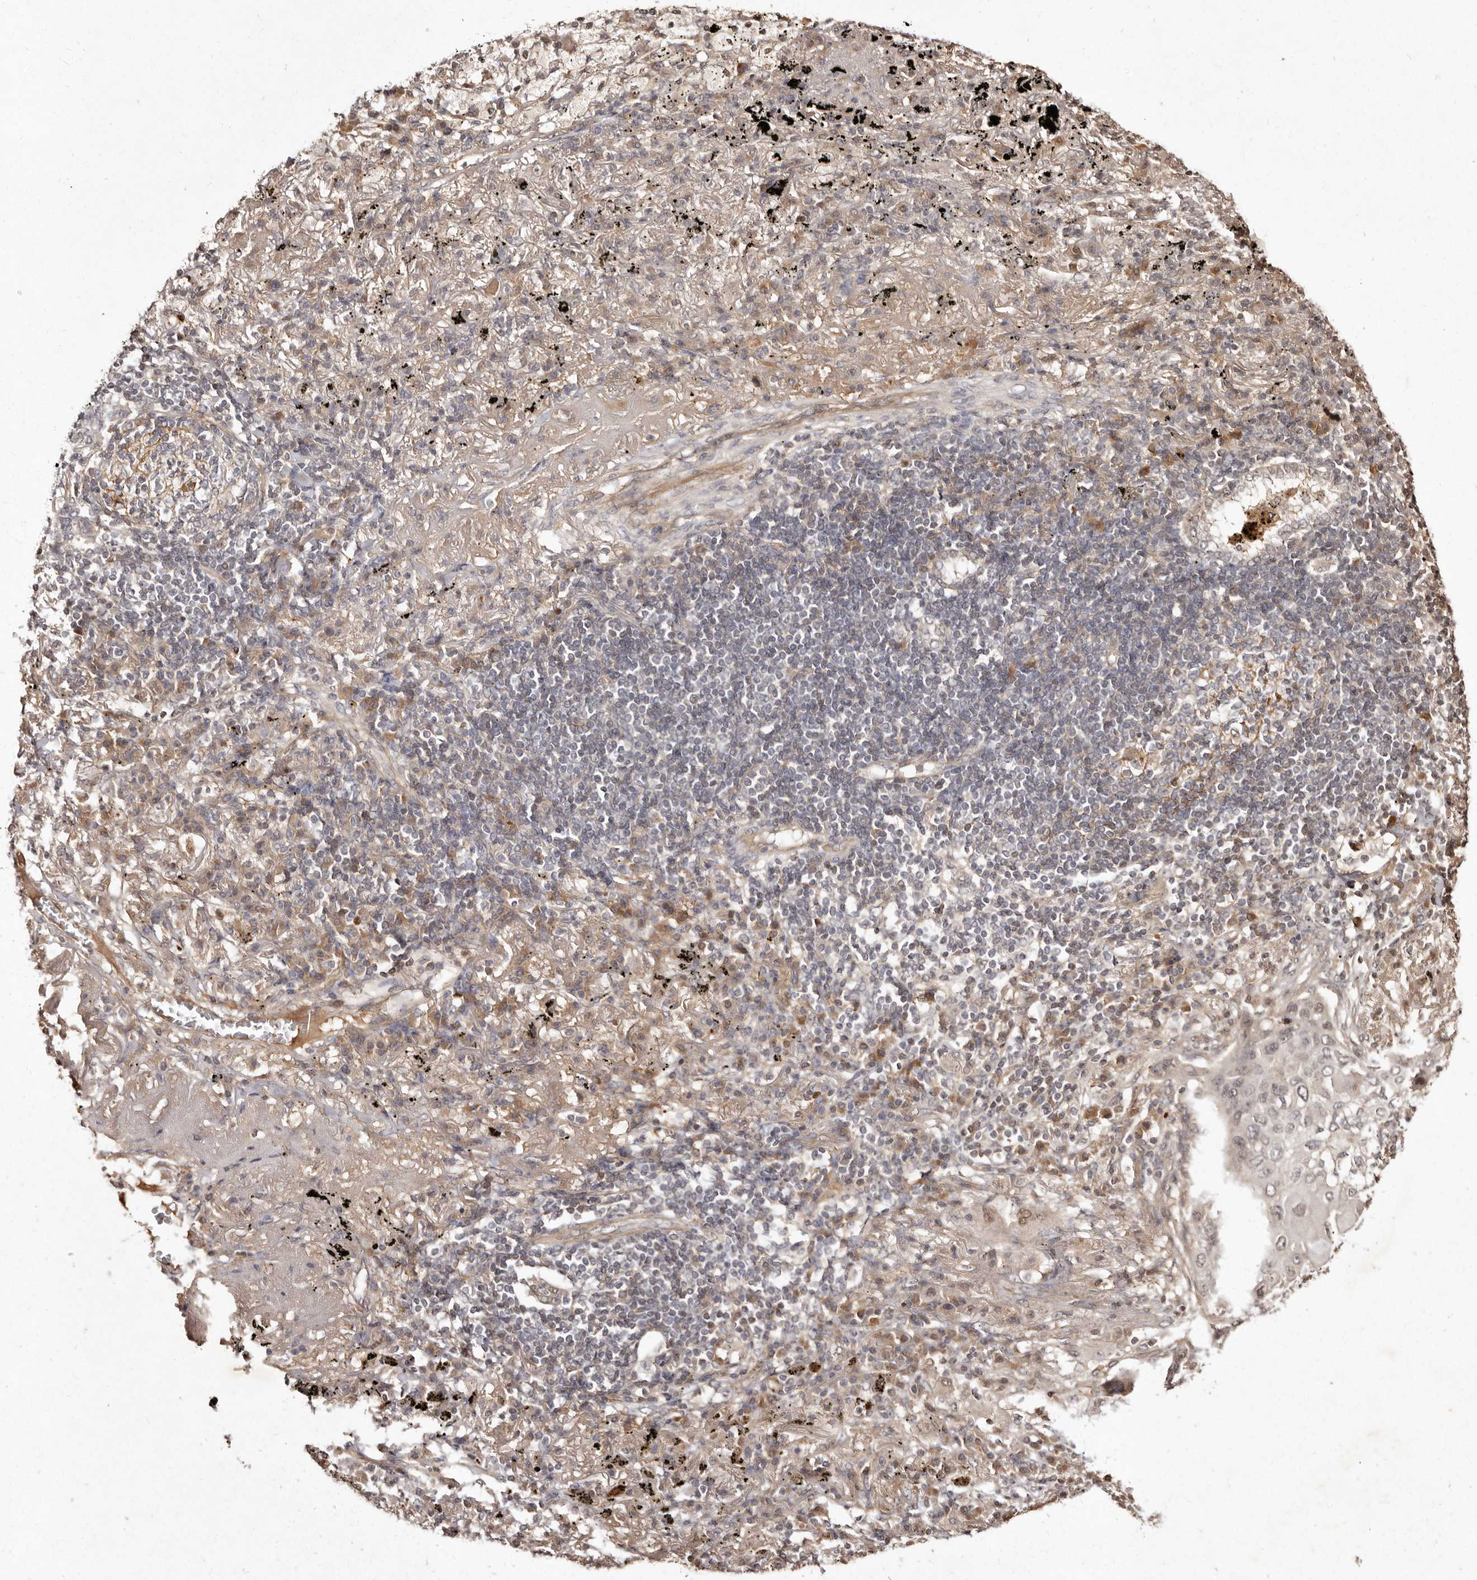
{"staining": {"intensity": "negative", "quantity": "none", "location": "none"}, "tissue": "lung cancer", "cell_type": "Tumor cells", "image_type": "cancer", "snomed": [{"axis": "morphology", "description": "Squamous cell carcinoma, NOS"}, {"axis": "topography", "description": "Lung"}], "caption": "Tumor cells are negative for brown protein staining in lung squamous cell carcinoma. (DAB (3,3'-diaminobenzidine) IHC visualized using brightfield microscopy, high magnification).", "gene": "LCORL", "patient": {"sex": "female", "age": 63}}